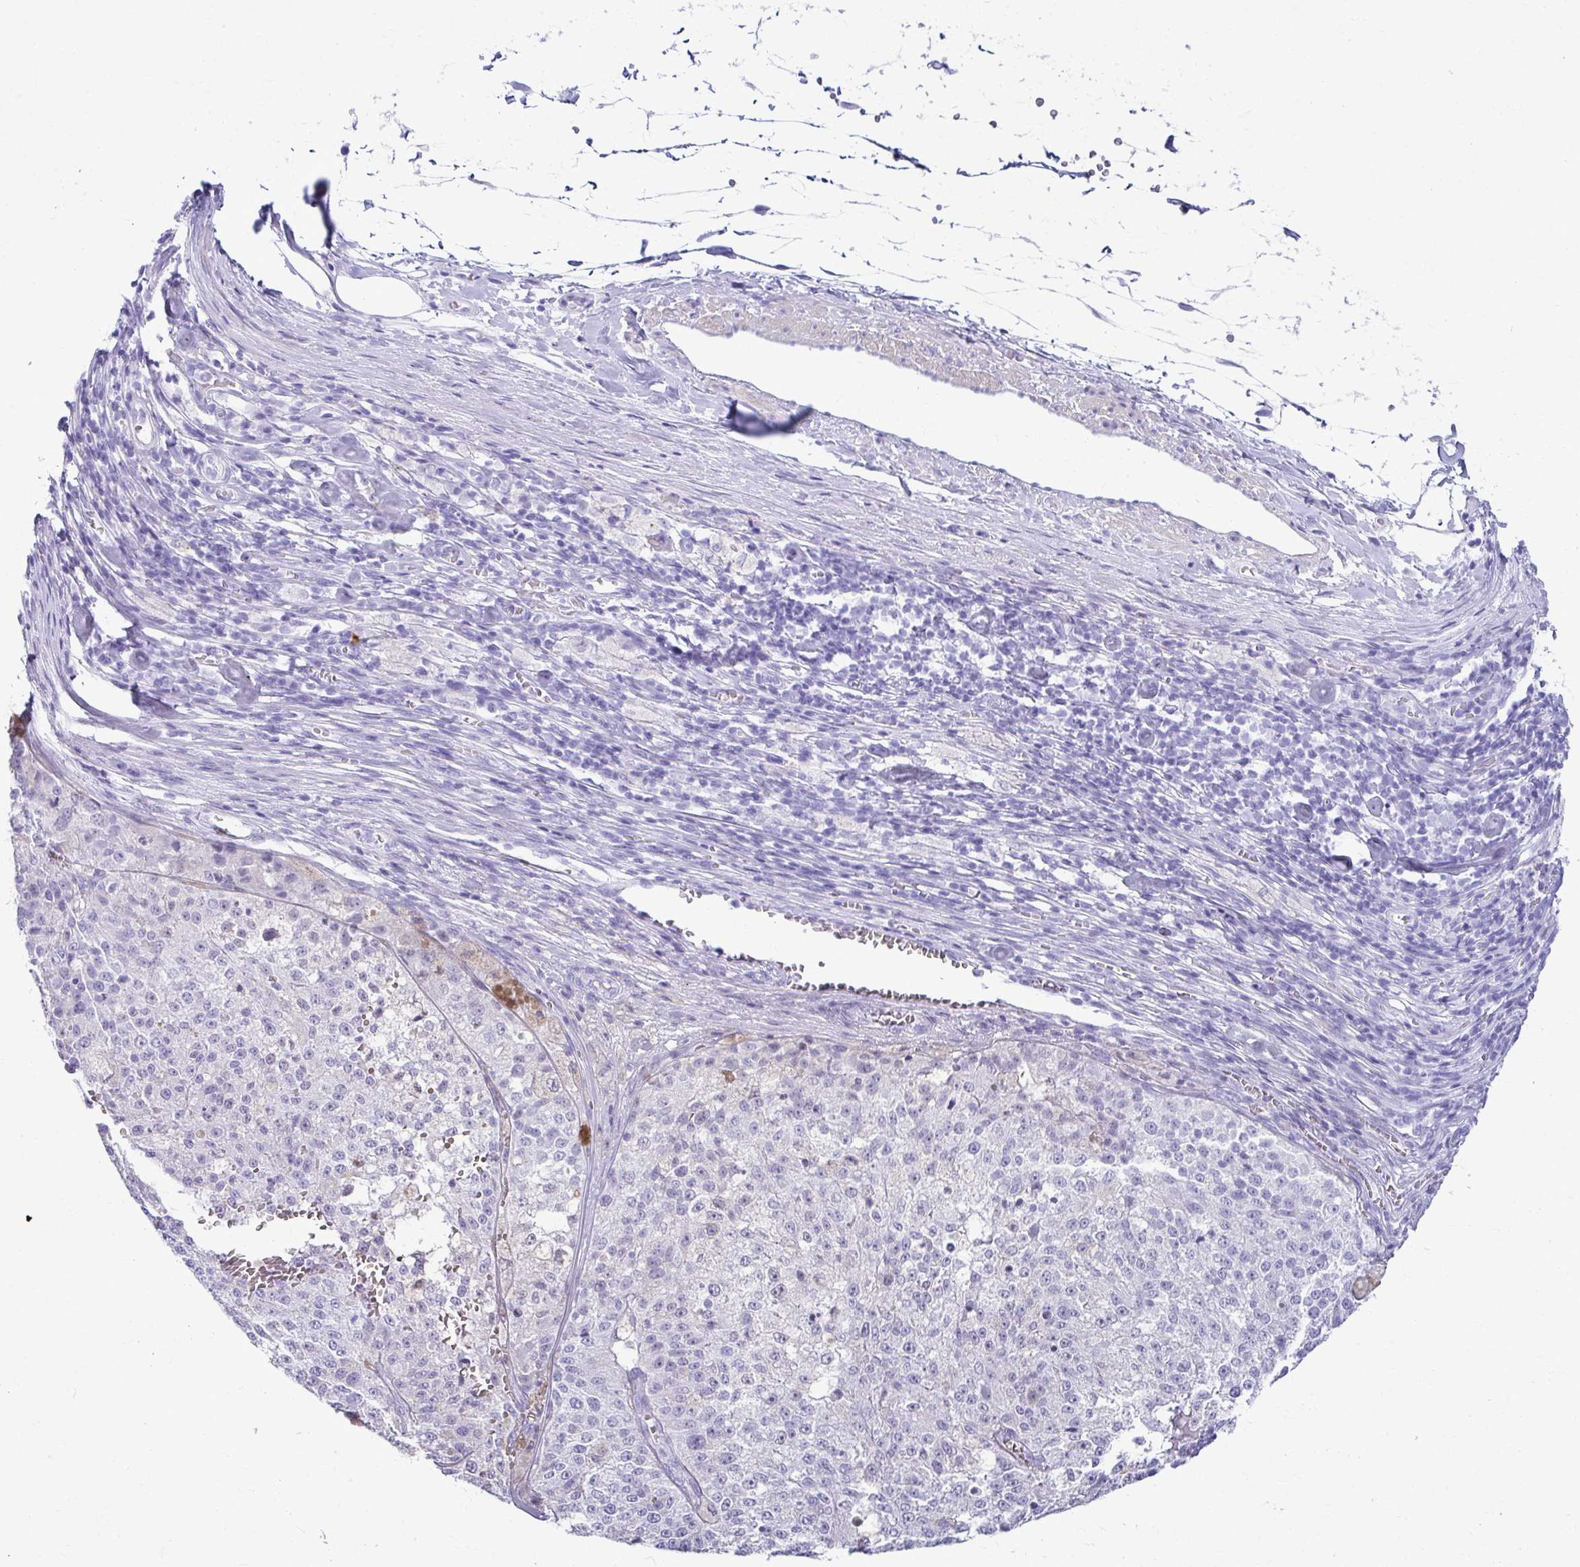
{"staining": {"intensity": "negative", "quantity": "none", "location": "none"}, "tissue": "melanoma", "cell_type": "Tumor cells", "image_type": "cancer", "snomed": [{"axis": "morphology", "description": "Malignant melanoma, Metastatic site"}, {"axis": "topography", "description": "Lymph node"}], "caption": "Tumor cells show no significant staining in malignant melanoma (metastatic site).", "gene": "ATP4B", "patient": {"sex": "female", "age": 64}}